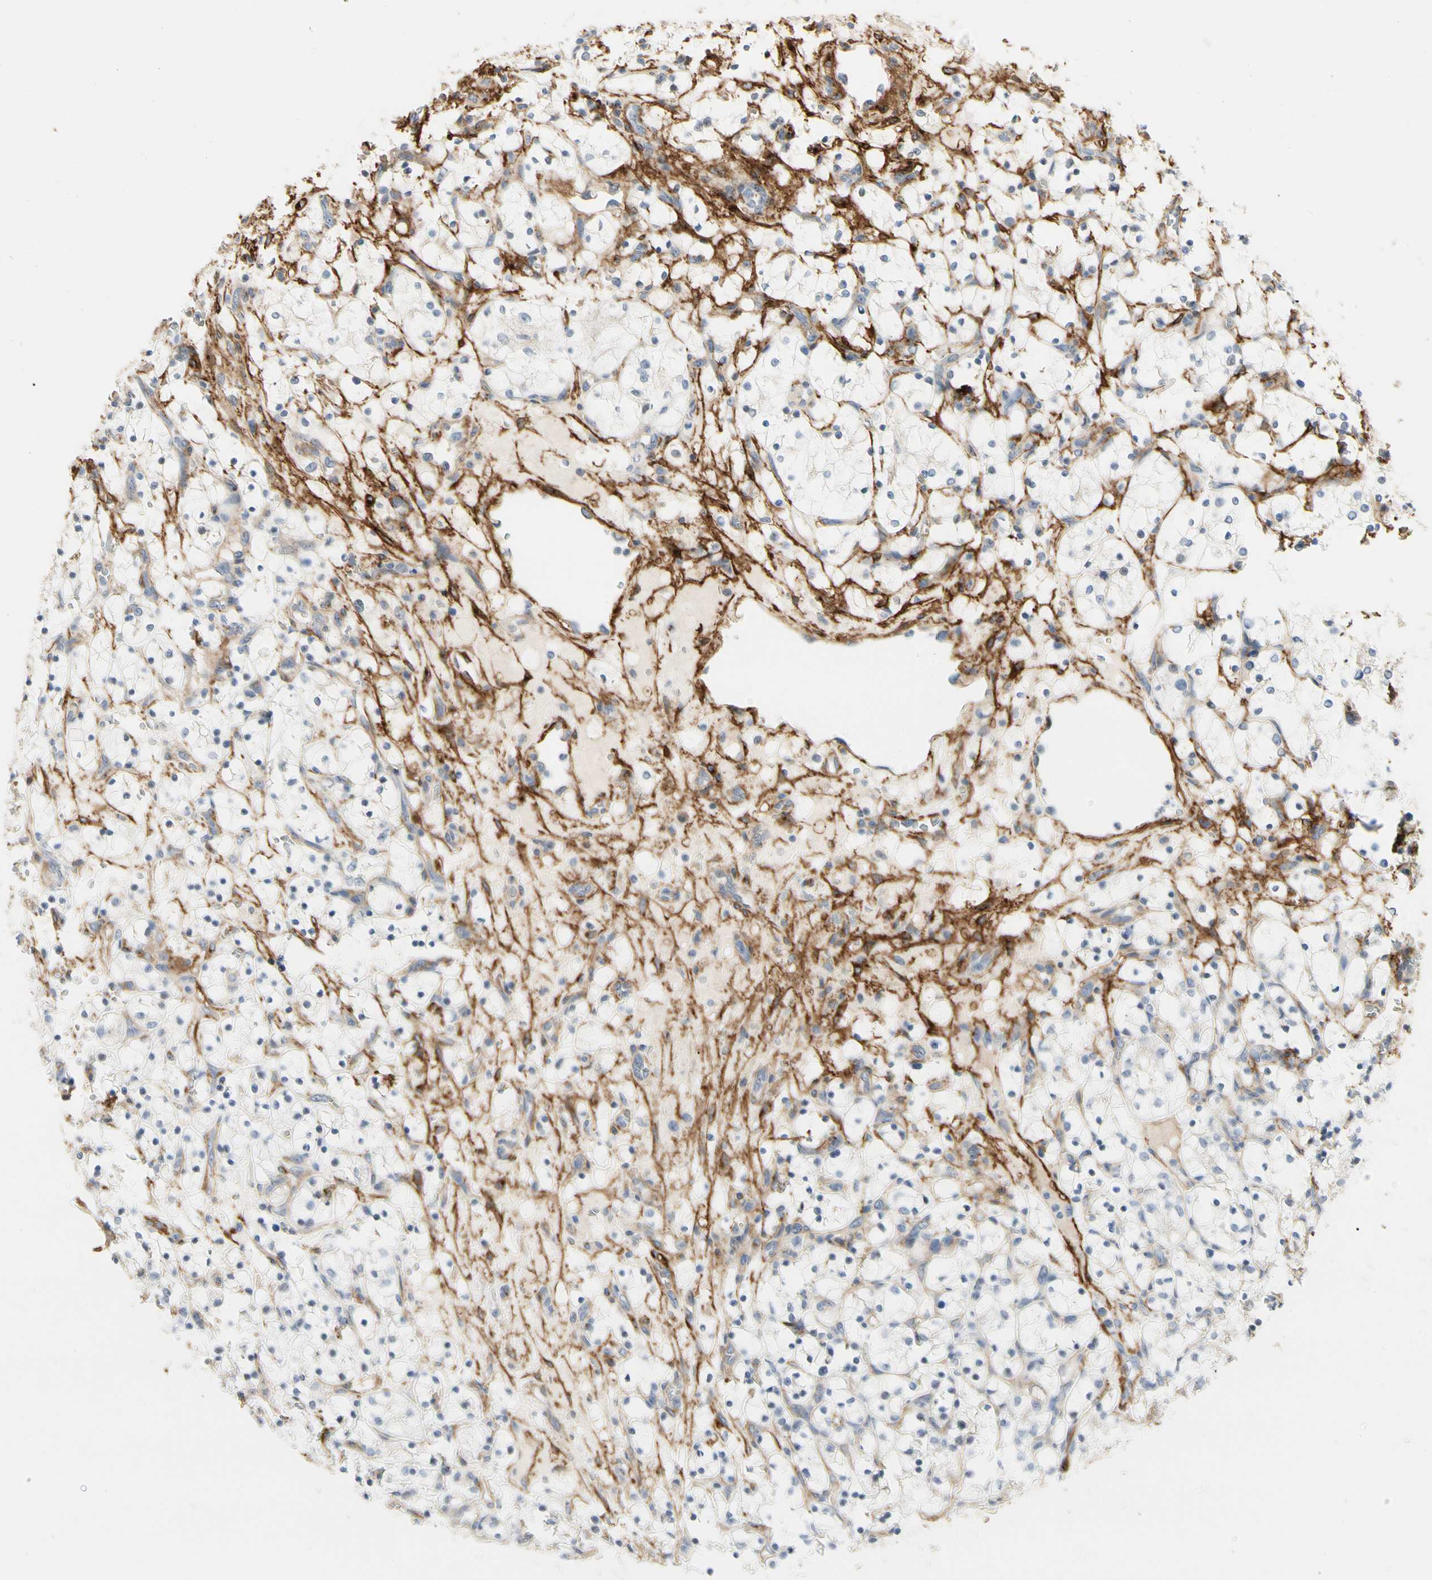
{"staining": {"intensity": "negative", "quantity": "none", "location": "none"}, "tissue": "renal cancer", "cell_type": "Tumor cells", "image_type": "cancer", "snomed": [{"axis": "morphology", "description": "Adenocarcinoma, NOS"}, {"axis": "topography", "description": "Kidney"}], "caption": "This is an immunohistochemistry photomicrograph of renal cancer (adenocarcinoma). There is no positivity in tumor cells.", "gene": "GGT5", "patient": {"sex": "female", "age": 69}}